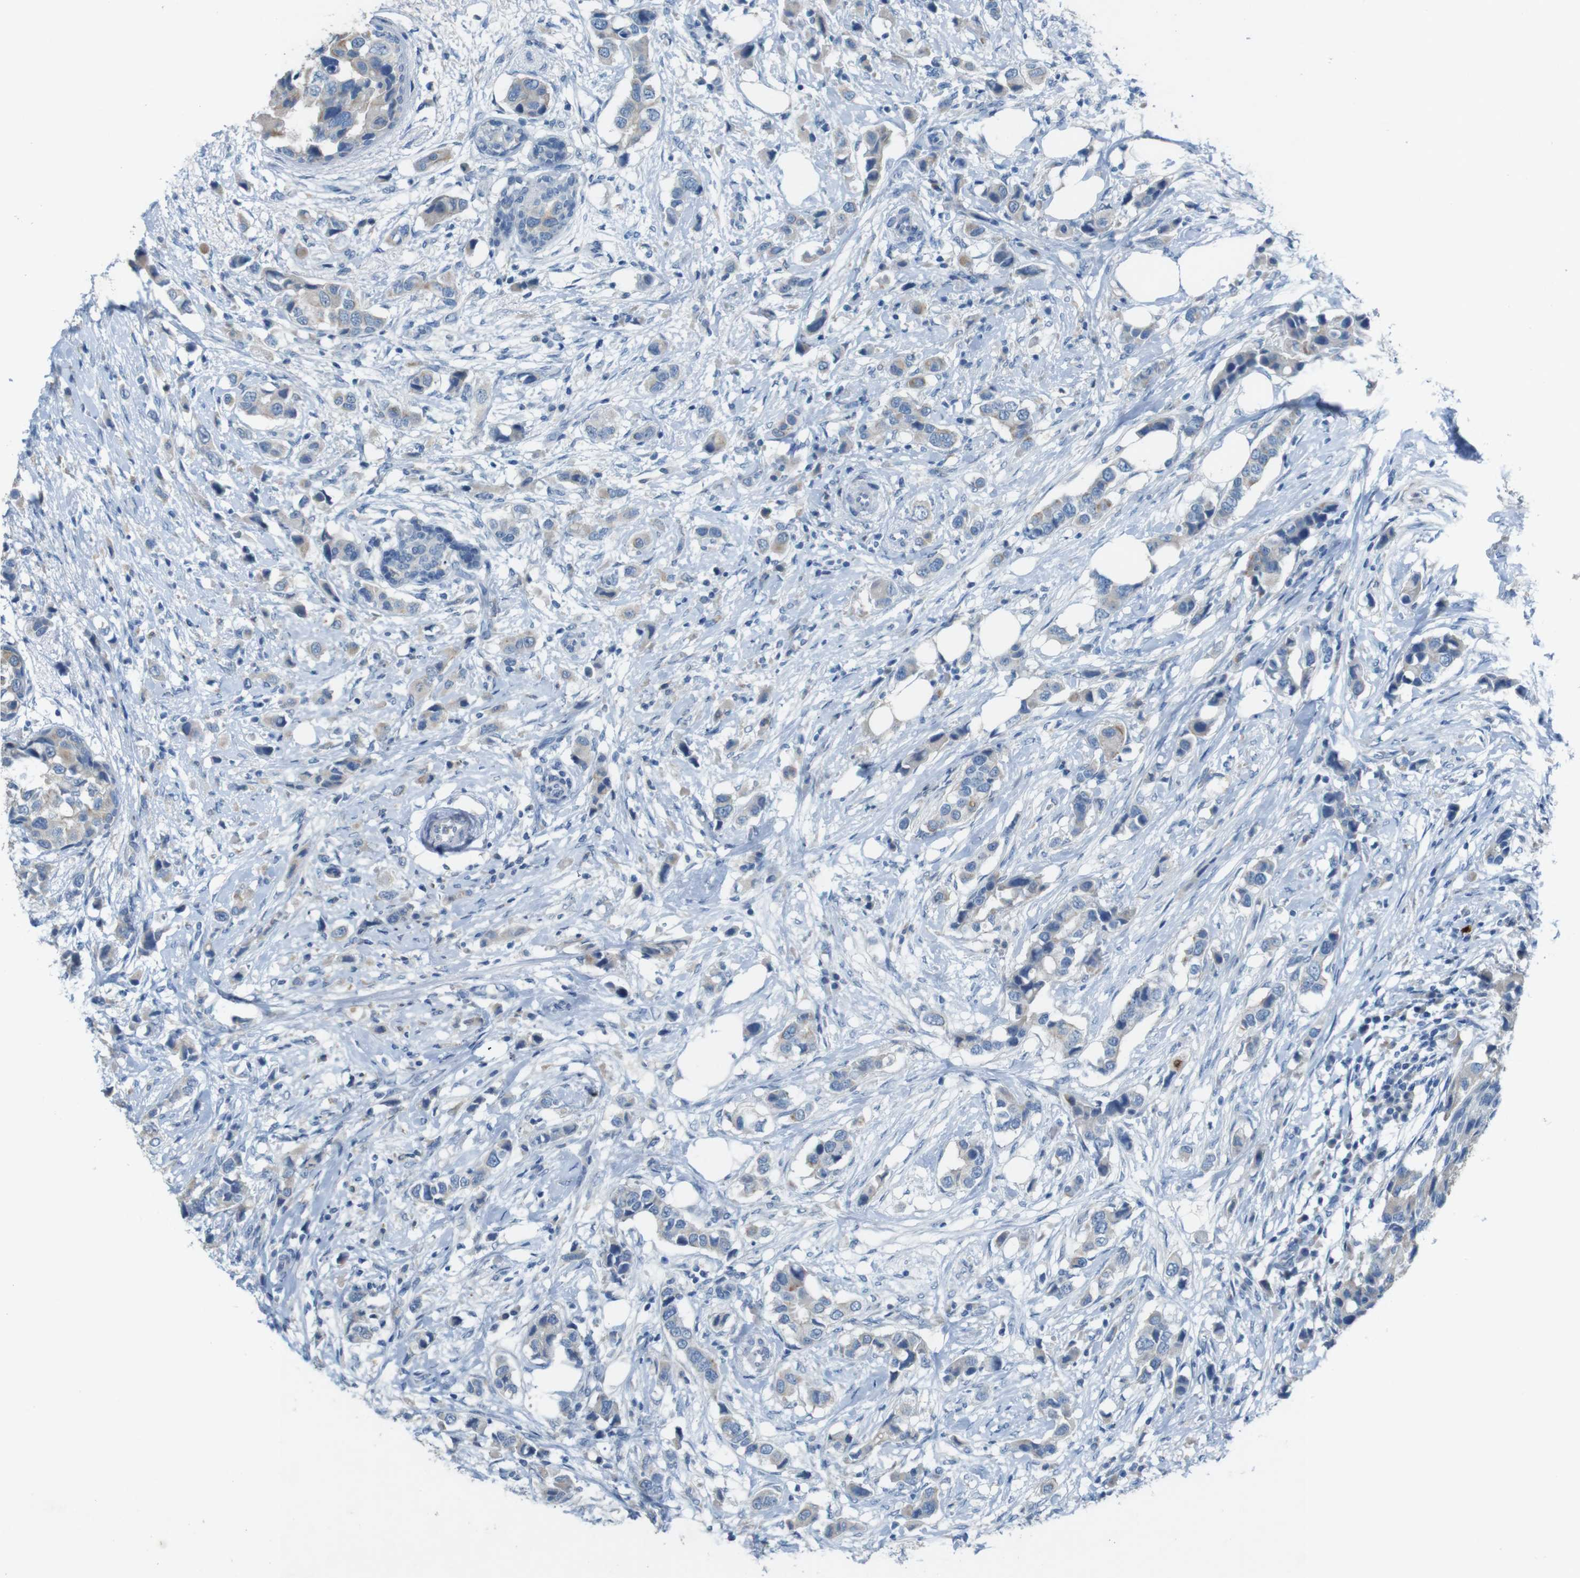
{"staining": {"intensity": "weak", "quantity": "<25%", "location": "cytoplasmic/membranous"}, "tissue": "breast cancer", "cell_type": "Tumor cells", "image_type": "cancer", "snomed": [{"axis": "morphology", "description": "Normal tissue, NOS"}, {"axis": "morphology", "description": "Duct carcinoma"}, {"axis": "topography", "description": "Breast"}], "caption": "Tumor cells are negative for brown protein staining in breast cancer (intraductal carcinoma). The staining was performed using DAB (3,3'-diaminobenzidine) to visualize the protein expression in brown, while the nuclei were stained in blue with hematoxylin (Magnification: 20x).", "gene": "MOGAT3", "patient": {"sex": "female", "age": 50}}